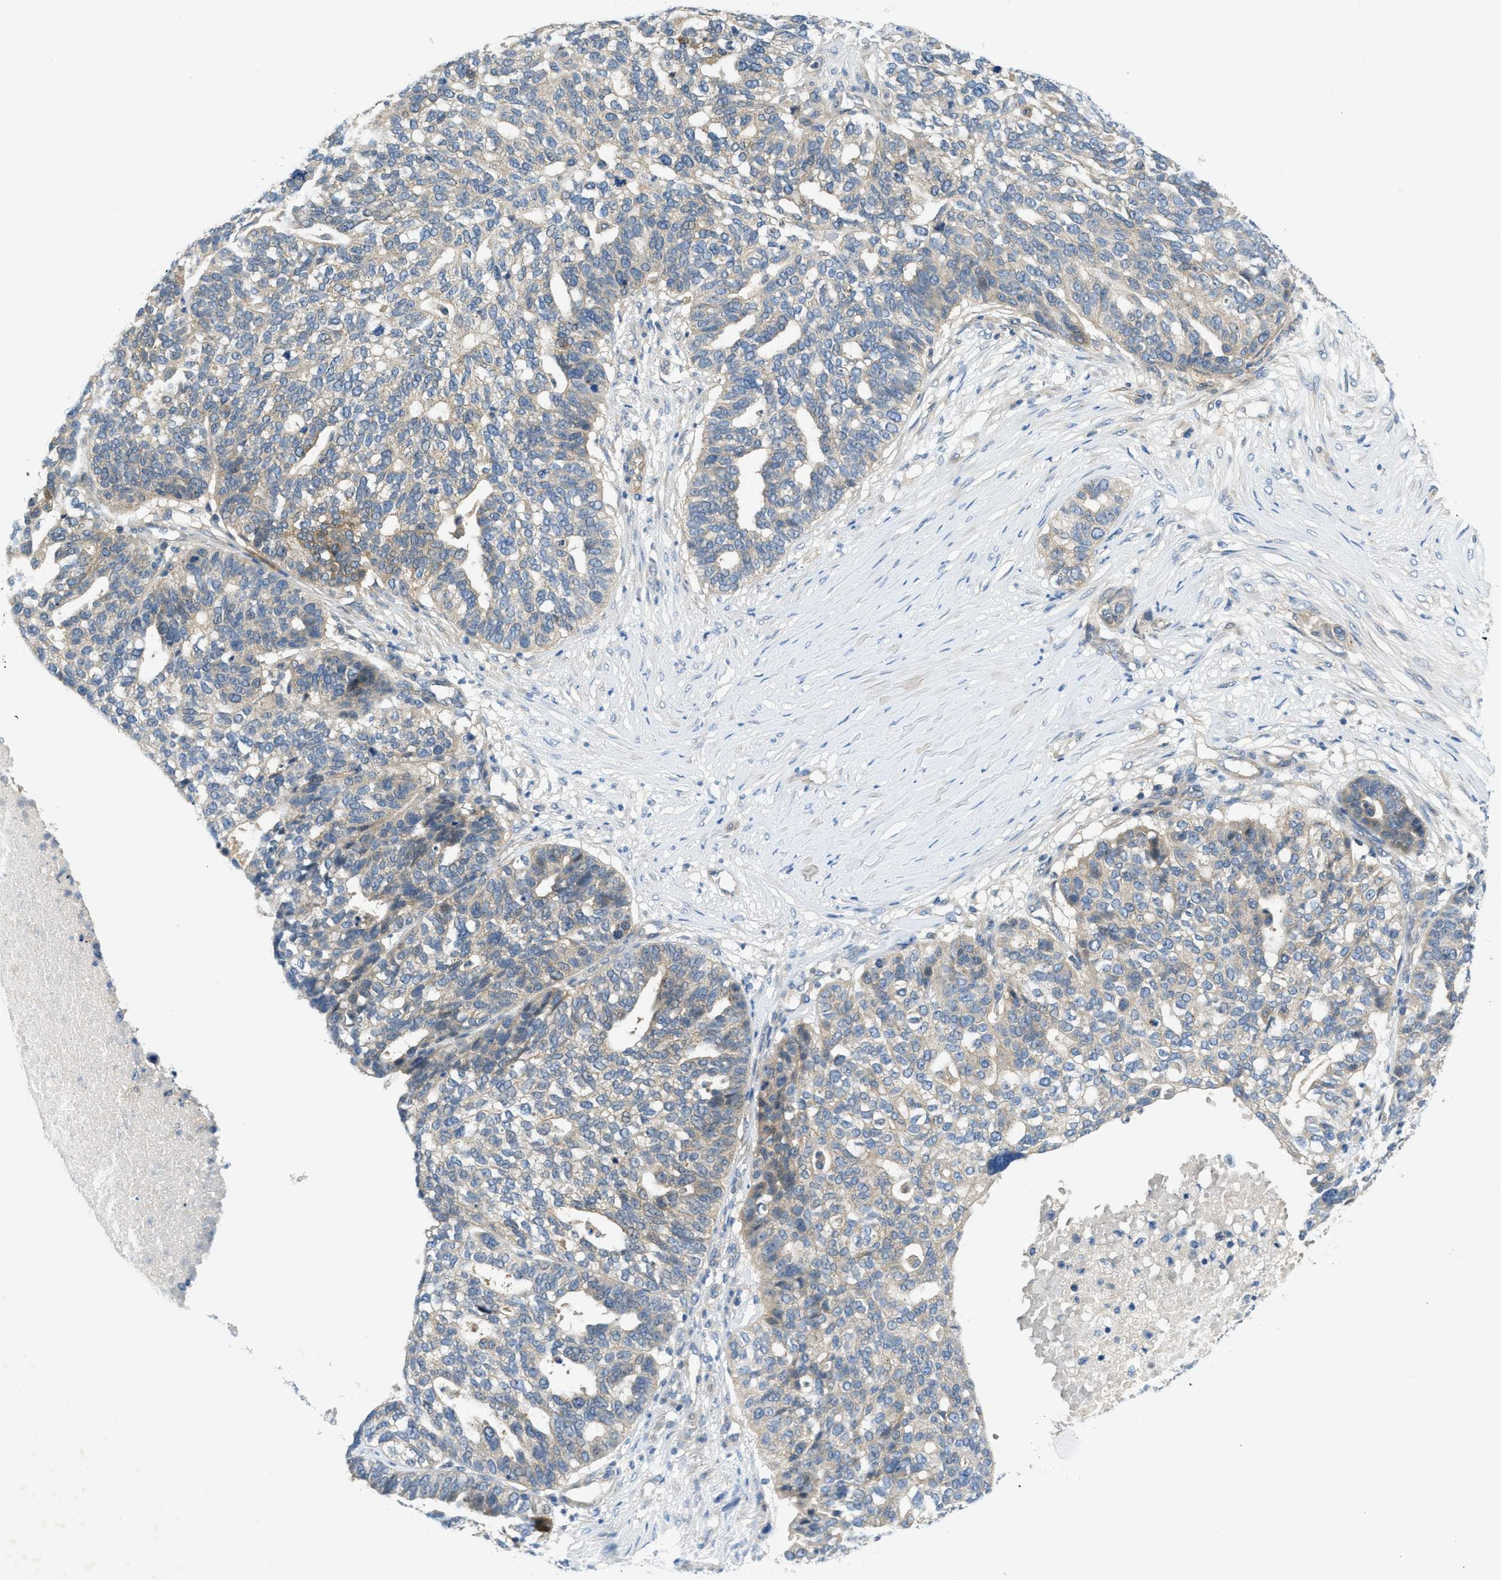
{"staining": {"intensity": "weak", "quantity": "<25%", "location": "cytoplasmic/membranous"}, "tissue": "ovarian cancer", "cell_type": "Tumor cells", "image_type": "cancer", "snomed": [{"axis": "morphology", "description": "Cystadenocarcinoma, serous, NOS"}, {"axis": "topography", "description": "Ovary"}], "caption": "Immunohistochemistry photomicrograph of ovarian cancer (serous cystadenocarcinoma) stained for a protein (brown), which demonstrates no staining in tumor cells.", "gene": "RIPK2", "patient": {"sex": "female", "age": 59}}